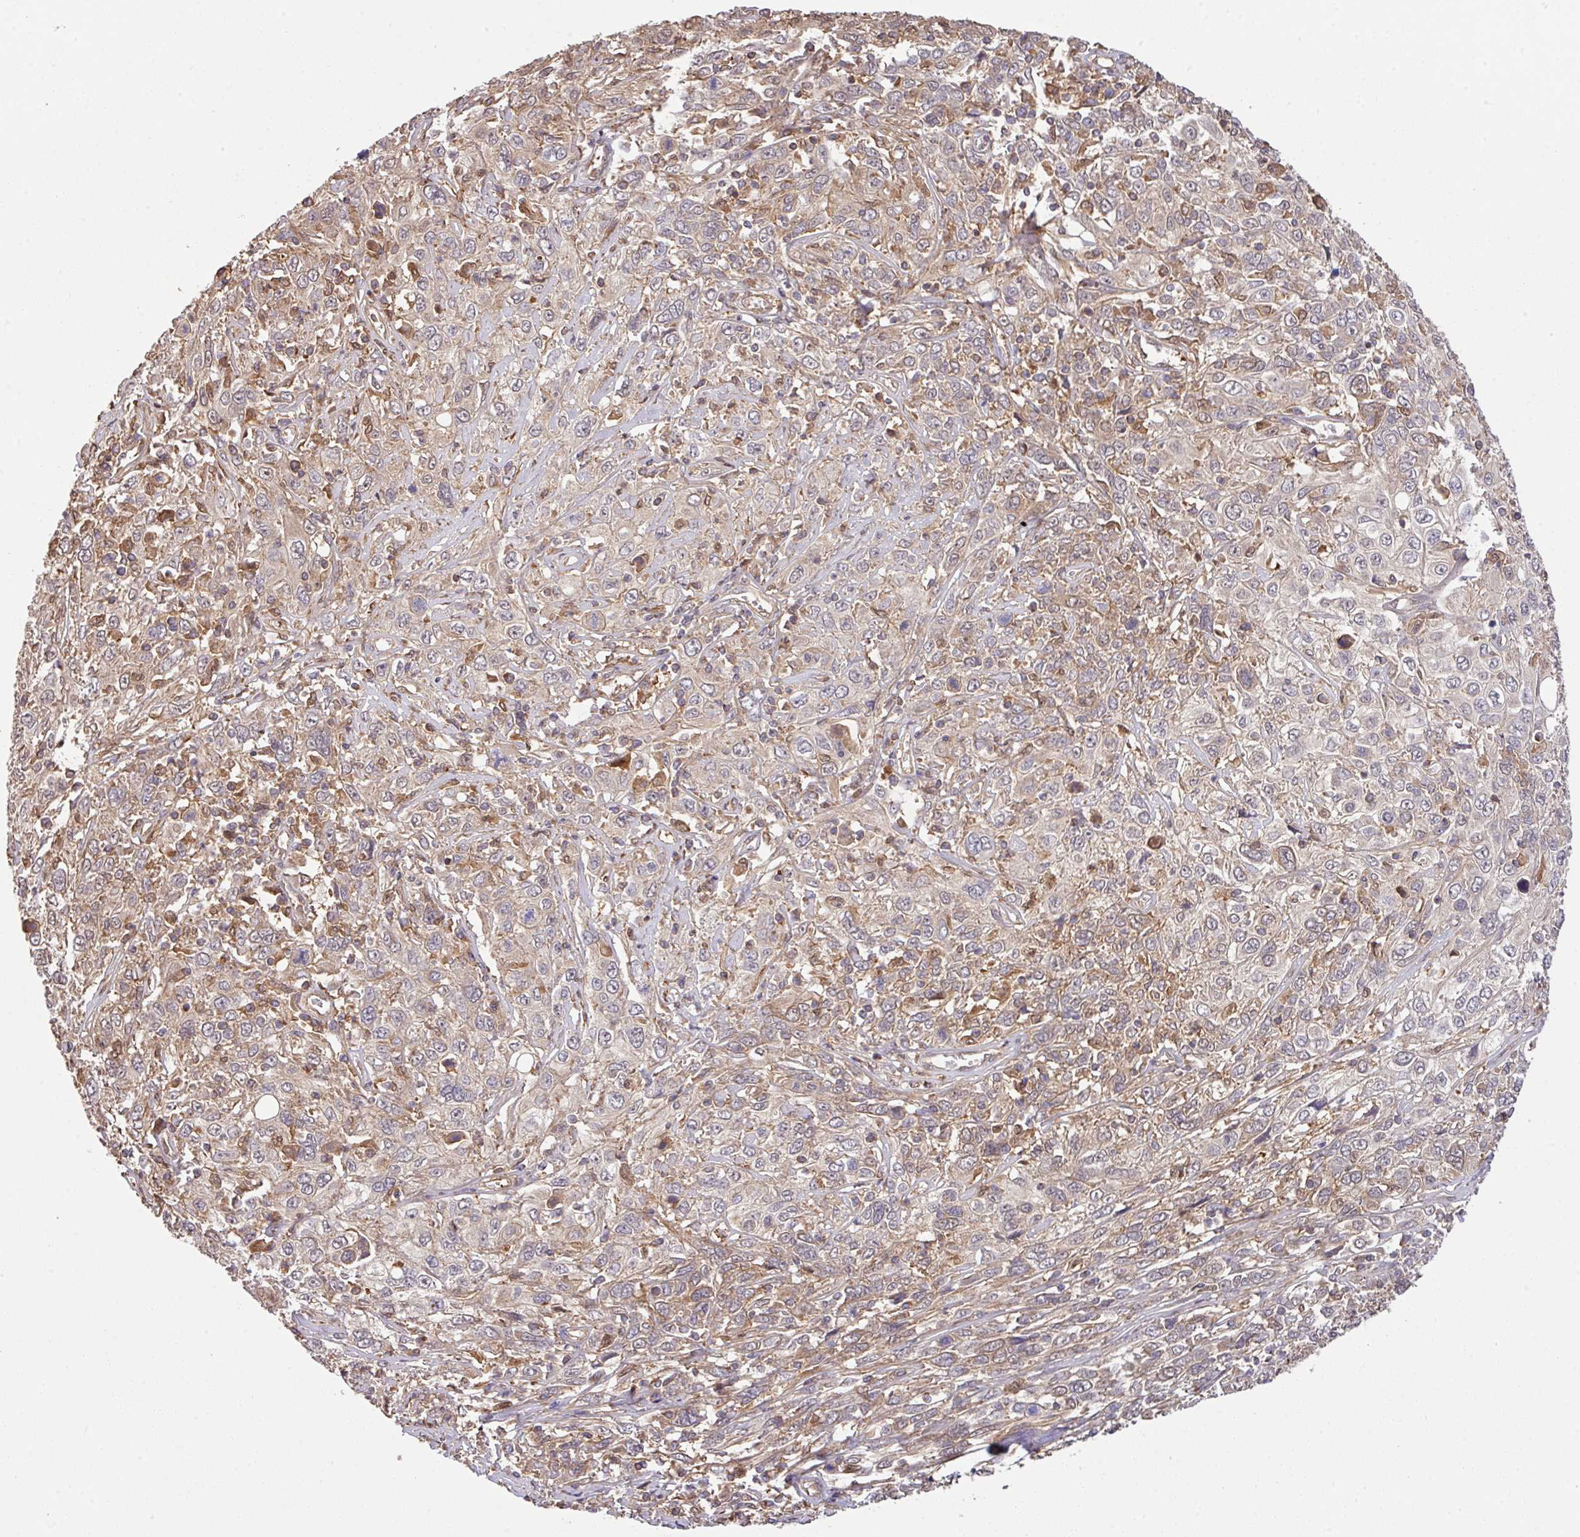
{"staining": {"intensity": "moderate", "quantity": "25%-75%", "location": "cytoplasmic/membranous,nuclear"}, "tissue": "cervical cancer", "cell_type": "Tumor cells", "image_type": "cancer", "snomed": [{"axis": "morphology", "description": "Squamous cell carcinoma, NOS"}, {"axis": "topography", "description": "Cervix"}], "caption": "Cervical cancer was stained to show a protein in brown. There is medium levels of moderate cytoplasmic/membranous and nuclear expression in approximately 25%-75% of tumor cells. (brown staining indicates protein expression, while blue staining denotes nuclei).", "gene": "ARPIN", "patient": {"sex": "female", "age": 46}}